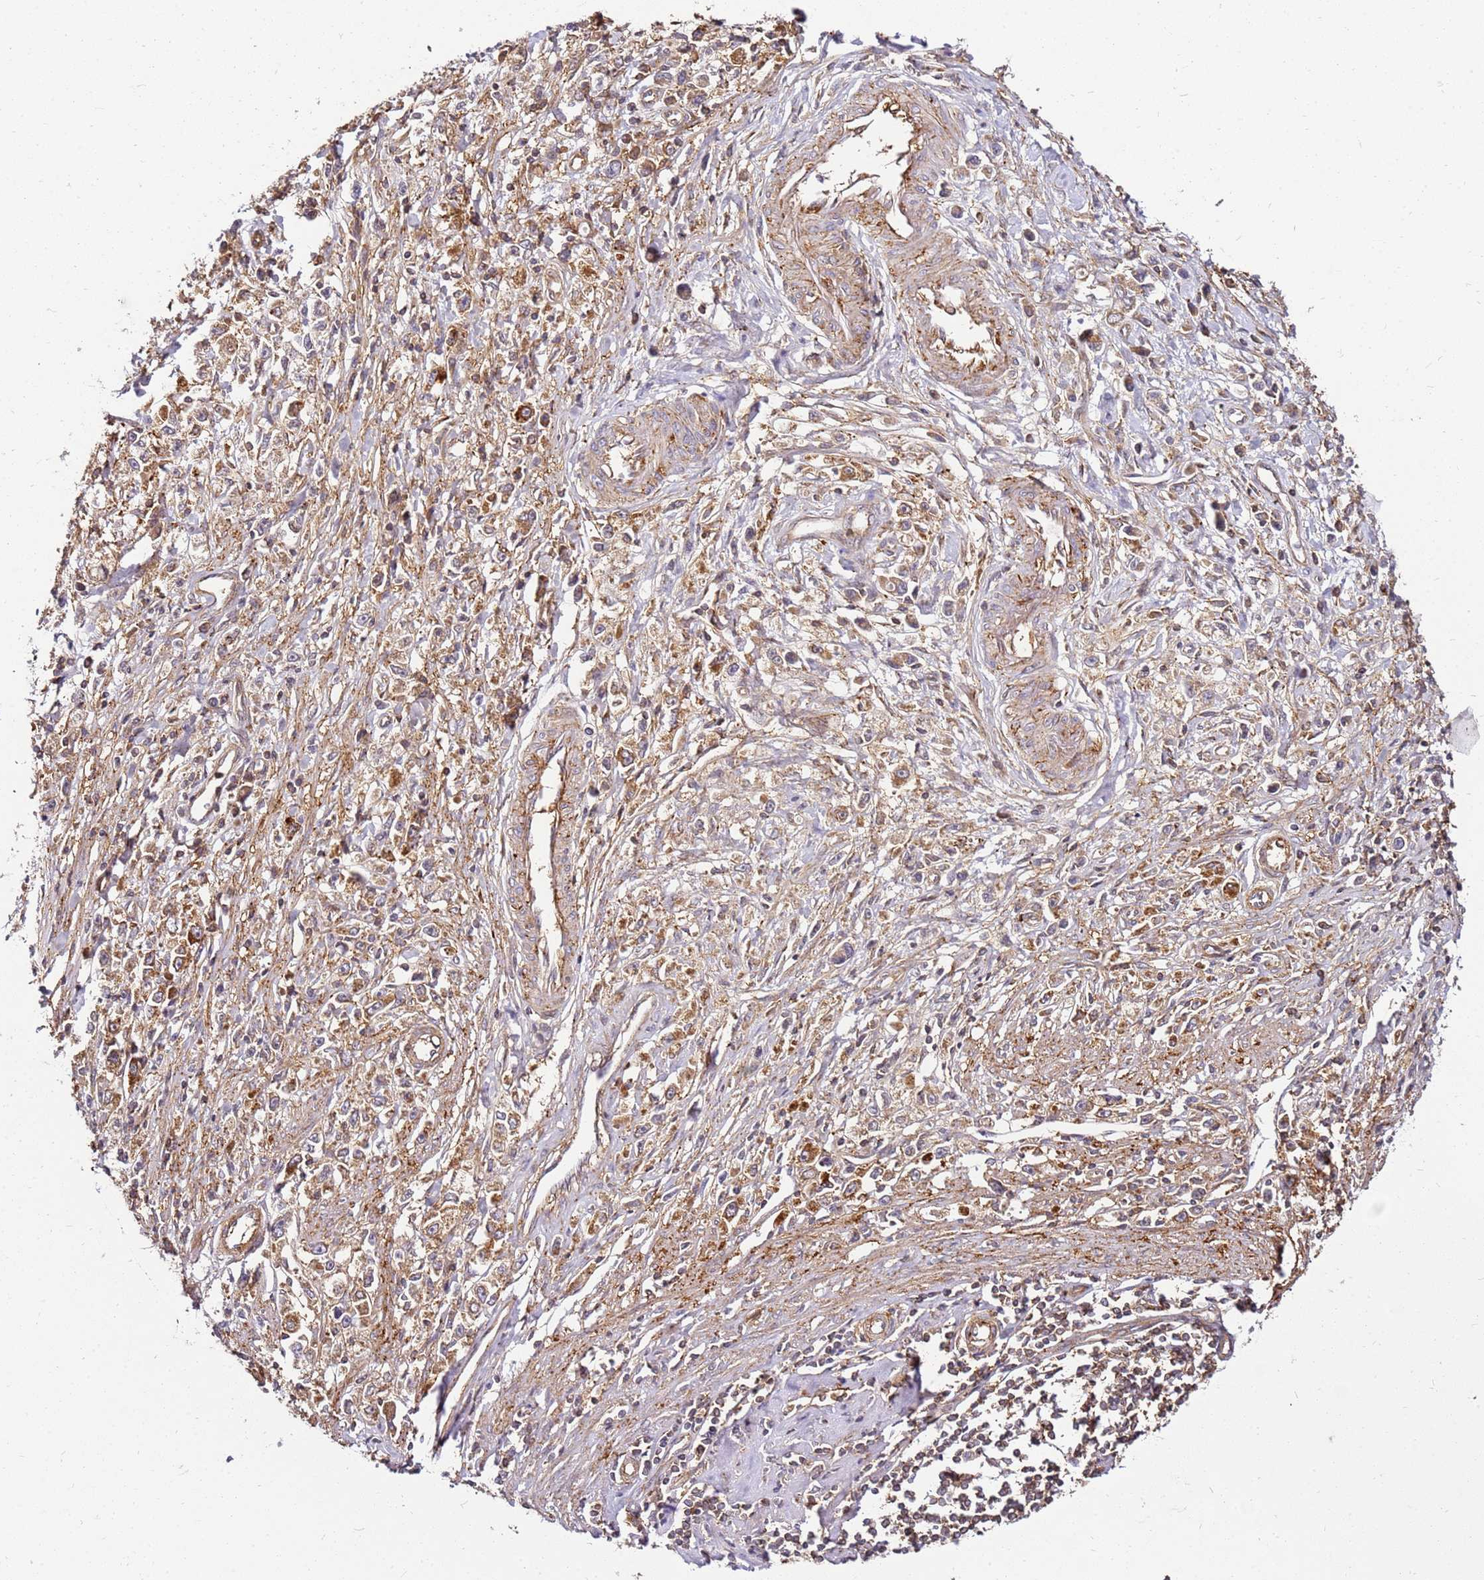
{"staining": {"intensity": "weak", "quantity": ">75%", "location": "cytoplasmic/membranous"}, "tissue": "stomach cancer", "cell_type": "Tumor cells", "image_type": "cancer", "snomed": [{"axis": "morphology", "description": "Adenocarcinoma, NOS"}, {"axis": "topography", "description": "Stomach"}], "caption": "Tumor cells exhibit low levels of weak cytoplasmic/membranous expression in approximately >75% of cells in stomach adenocarcinoma.", "gene": "PIH1D1", "patient": {"sex": "female", "age": 59}}